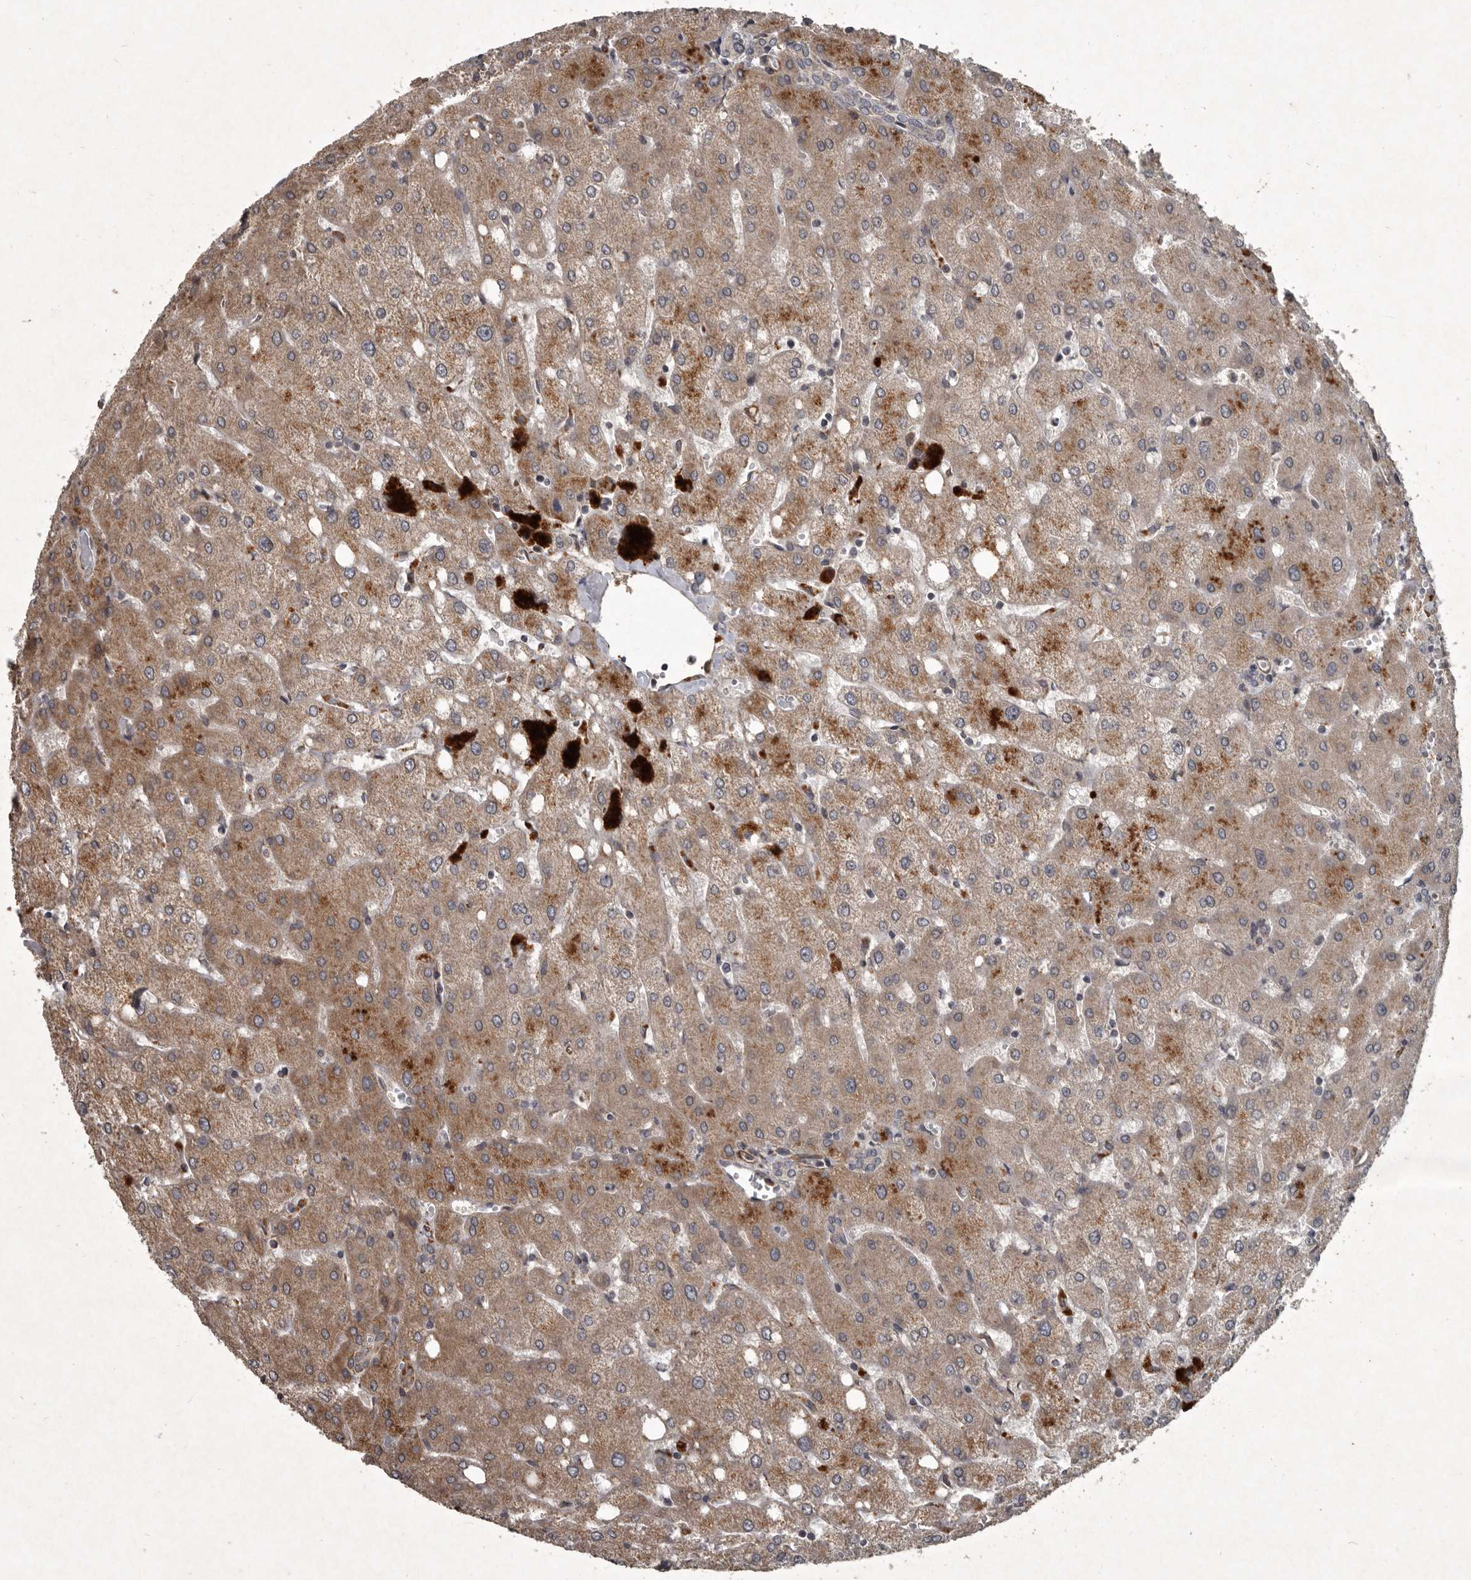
{"staining": {"intensity": "negative", "quantity": "none", "location": "none"}, "tissue": "liver", "cell_type": "Cholangiocytes", "image_type": "normal", "snomed": [{"axis": "morphology", "description": "Normal tissue, NOS"}, {"axis": "topography", "description": "Liver"}], "caption": "An immunohistochemistry (IHC) image of normal liver is shown. There is no staining in cholangiocytes of liver.", "gene": "MRPS15", "patient": {"sex": "female", "age": 54}}